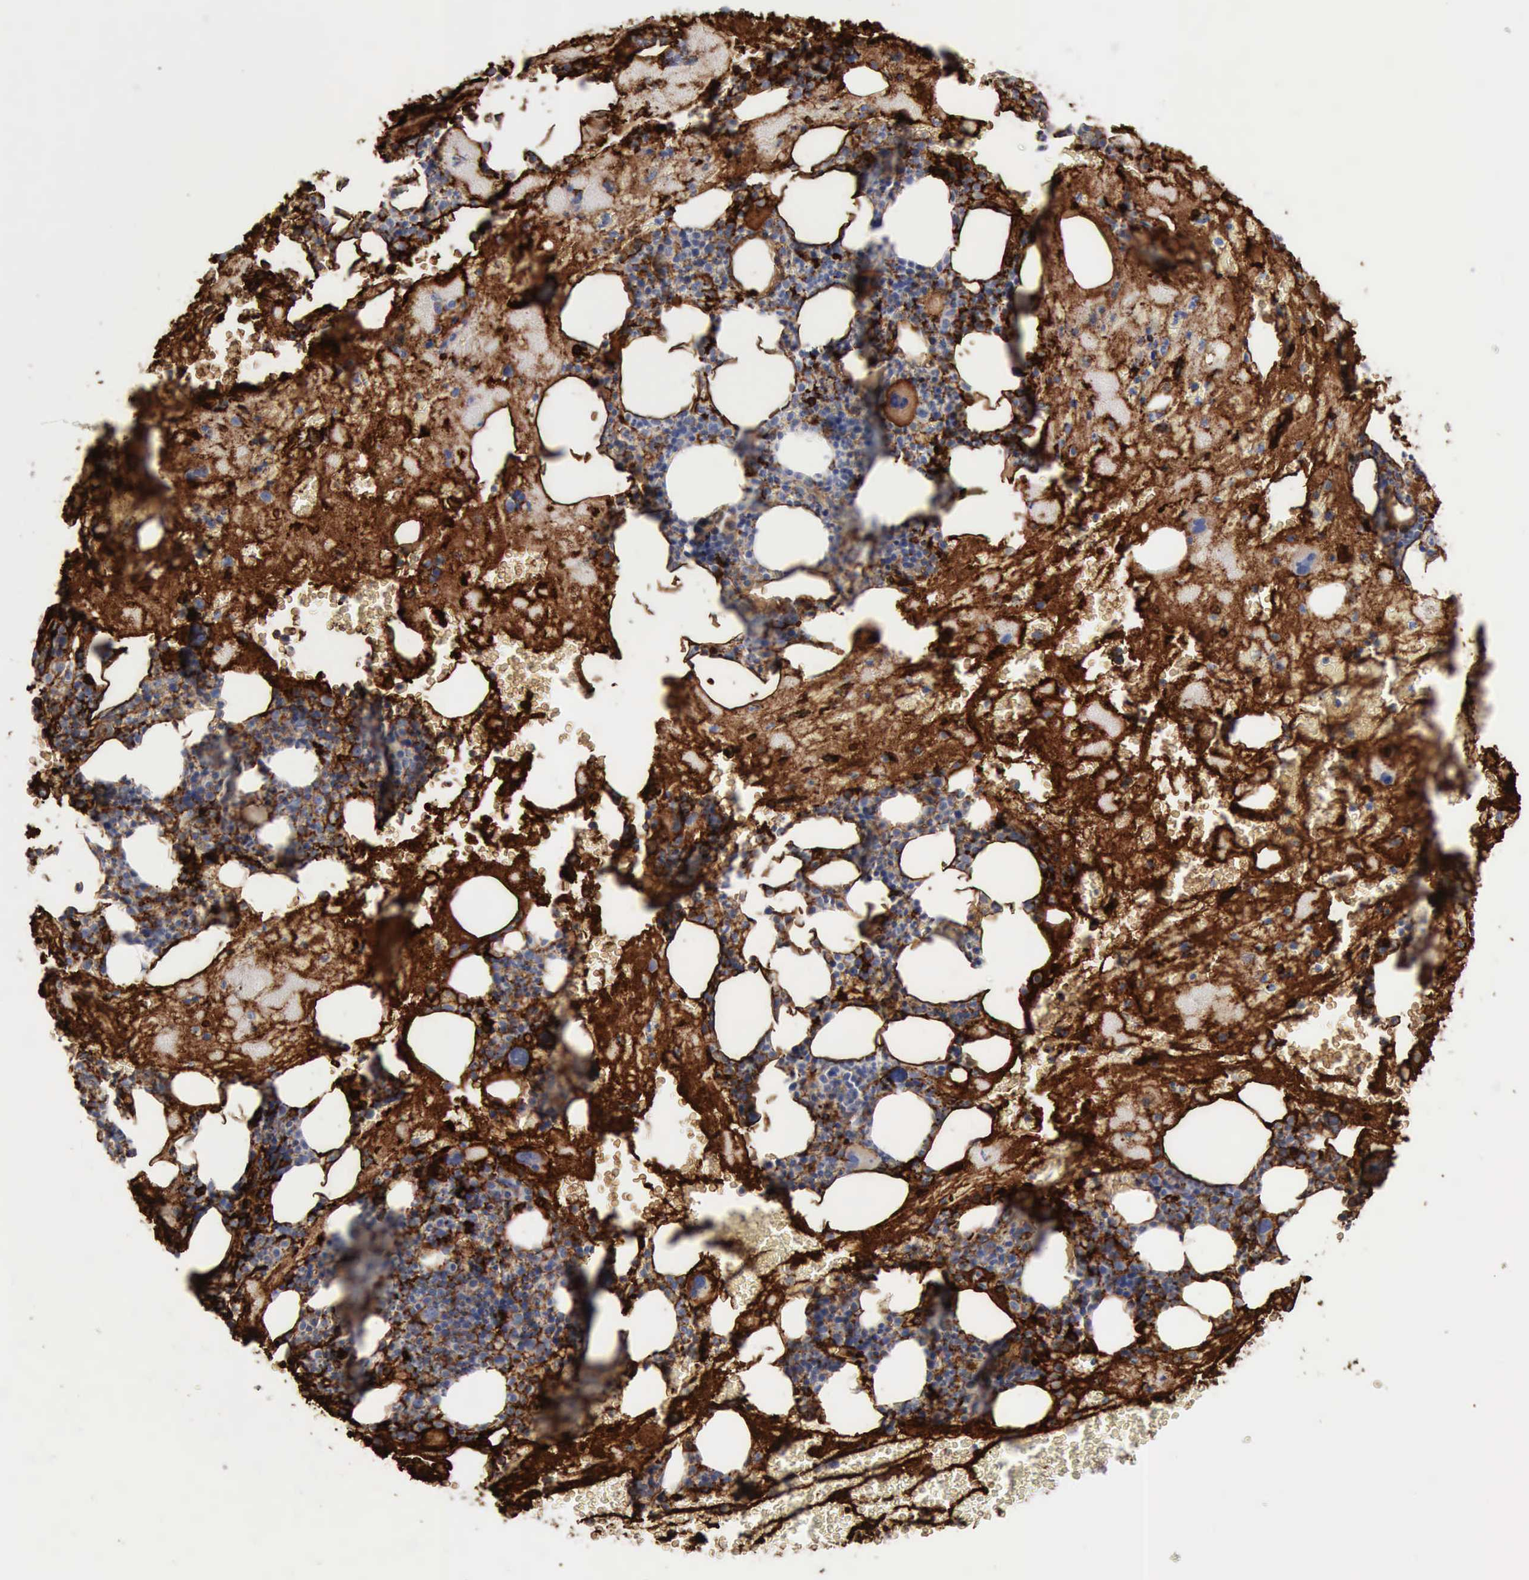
{"staining": {"intensity": "strong", "quantity": "25%-75%", "location": "cytoplasmic/membranous"}, "tissue": "bone marrow", "cell_type": "Hematopoietic cells", "image_type": "normal", "snomed": [{"axis": "morphology", "description": "Normal tissue, NOS"}, {"axis": "topography", "description": "Bone marrow"}], "caption": "IHC of benign human bone marrow reveals high levels of strong cytoplasmic/membranous staining in approximately 25%-75% of hematopoietic cells. The staining is performed using DAB (3,3'-diaminobenzidine) brown chromogen to label protein expression. The nuclei are counter-stained blue using hematoxylin.", "gene": "C4BPA", "patient": {"sex": "male", "age": 76}}